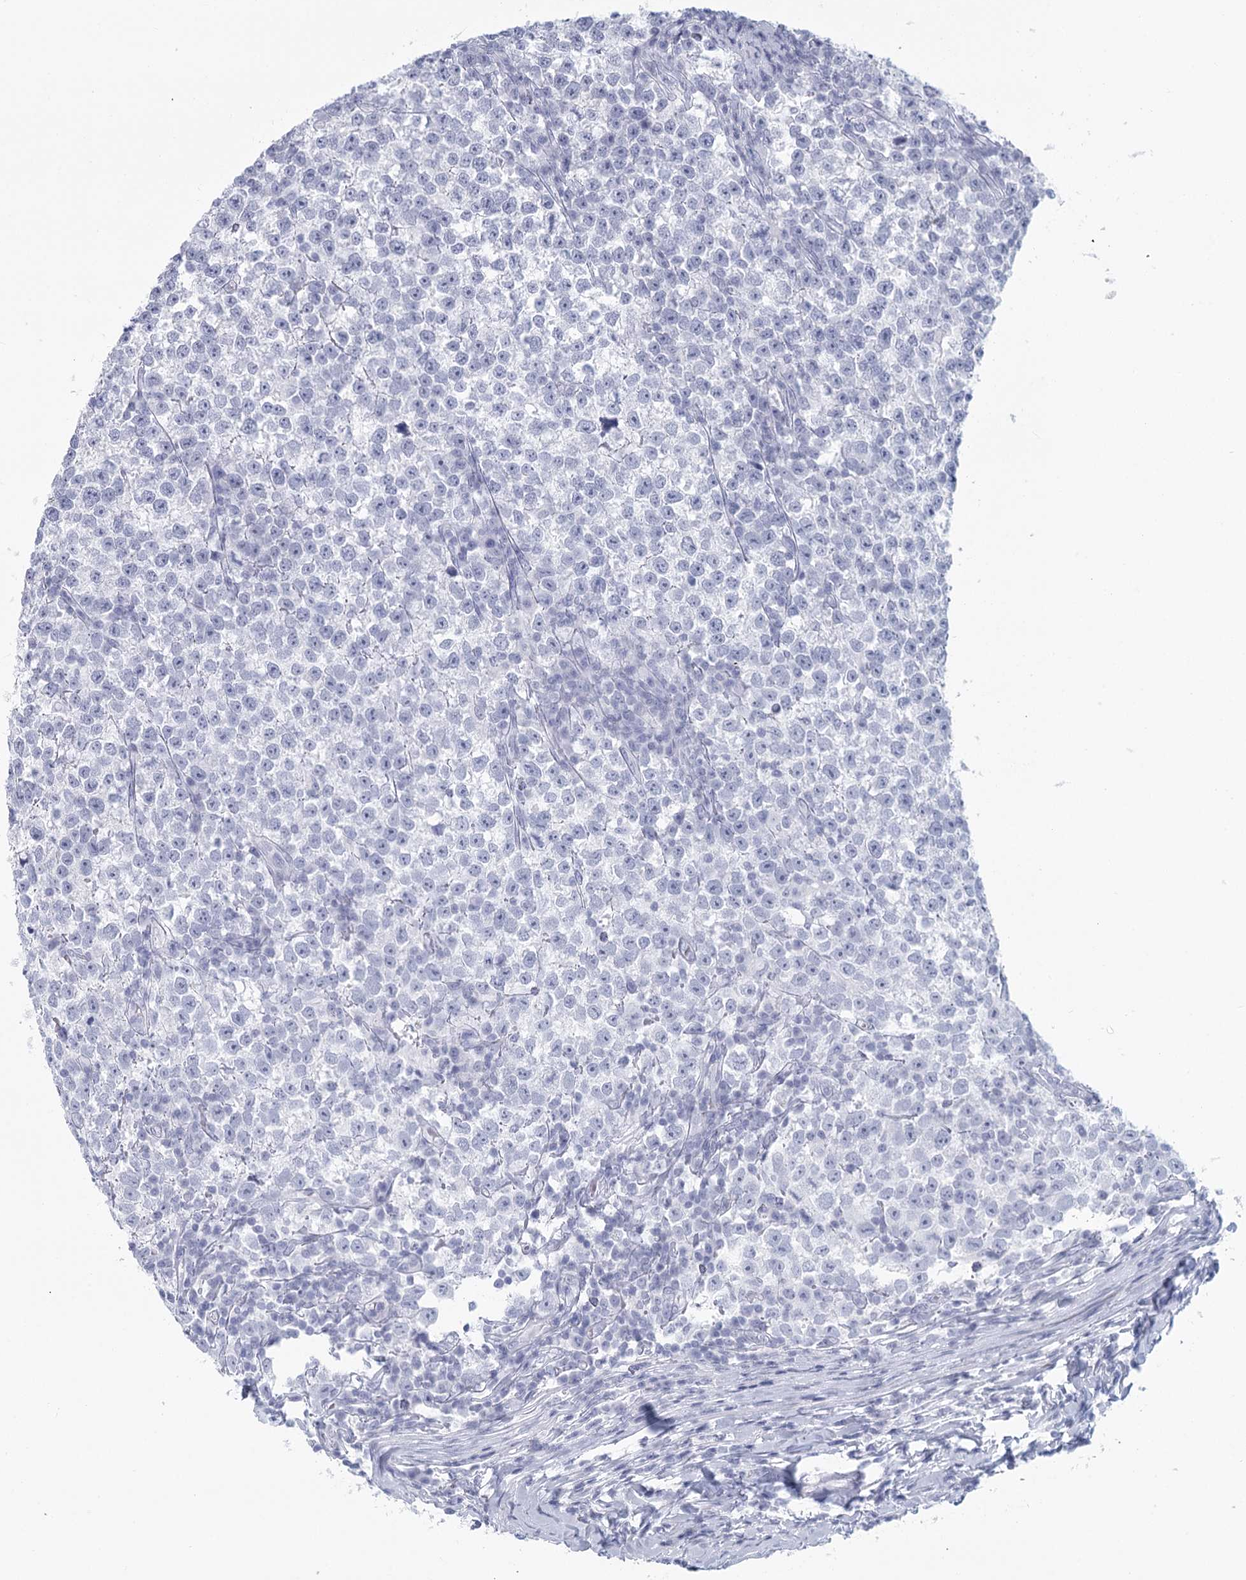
{"staining": {"intensity": "negative", "quantity": "none", "location": "none"}, "tissue": "testis cancer", "cell_type": "Tumor cells", "image_type": "cancer", "snomed": [{"axis": "morphology", "description": "Normal tissue, NOS"}, {"axis": "morphology", "description": "Seminoma, NOS"}, {"axis": "topography", "description": "Testis"}], "caption": "Immunohistochemistry (IHC) micrograph of neoplastic tissue: testis cancer (seminoma) stained with DAB reveals no significant protein expression in tumor cells. Nuclei are stained in blue.", "gene": "WNT8B", "patient": {"sex": "male", "age": 43}}